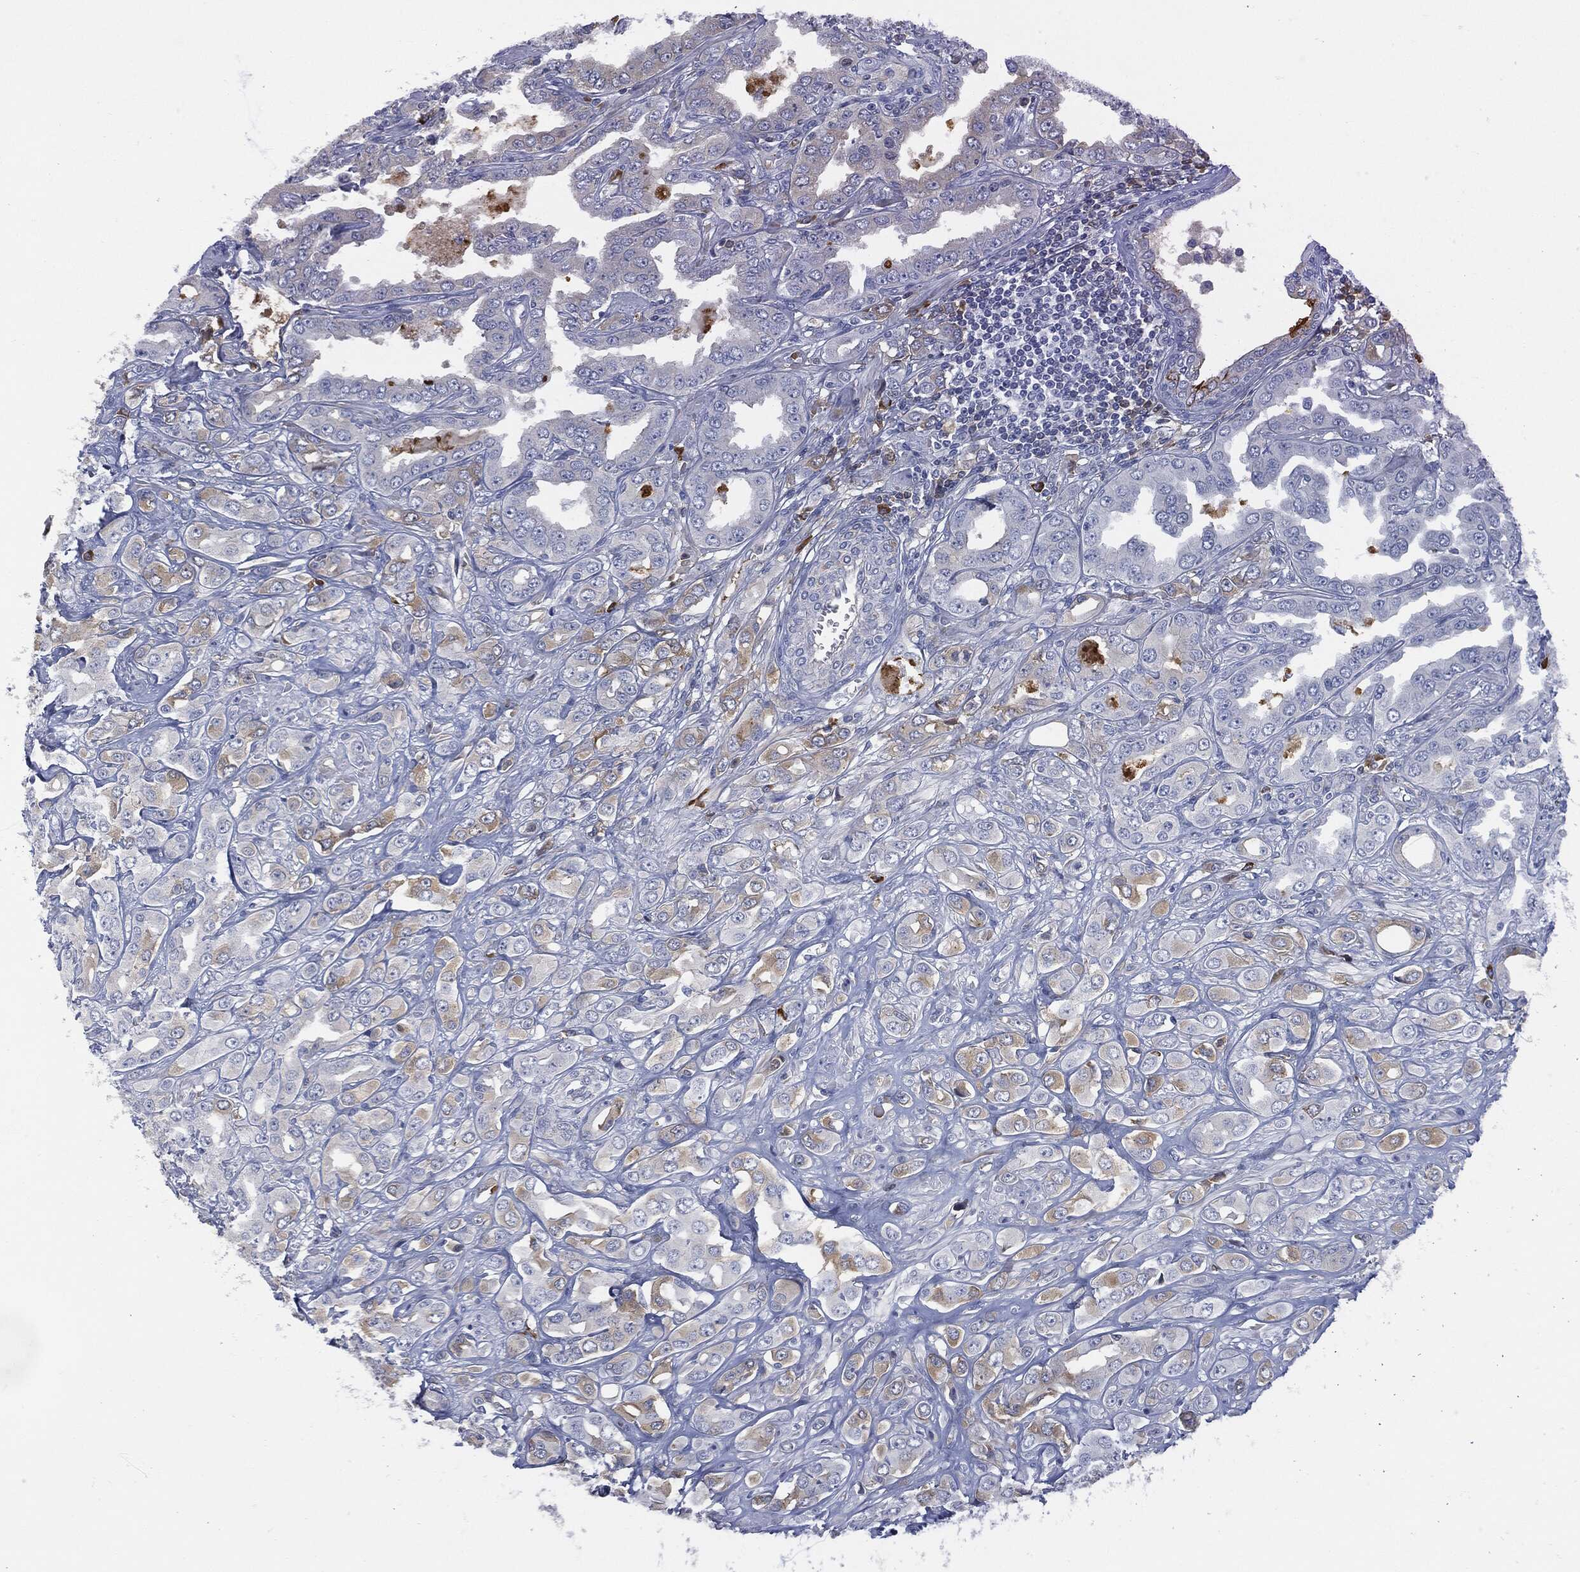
{"staining": {"intensity": "weak", "quantity": "<25%", "location": "cytoplasmic/membranous"}, "tissue": "prostate cancer", "cell_type": "Tumor cells", "image_type": "cancer", "snomed": [{"axis": "morphology", "description": "Adenocarcinoma, NOS"}, {"axis": "topography", "description": "Prostate and seminal vesicle, NOS"}, {"axis": "topography", "description": "Prostate"}], "caption": "IHC of prostate cancer (adenocarcinoma) displays no positivity in tumor cells.", "gene": "BTK", "patient": {"sex": "male", "age": 69}}